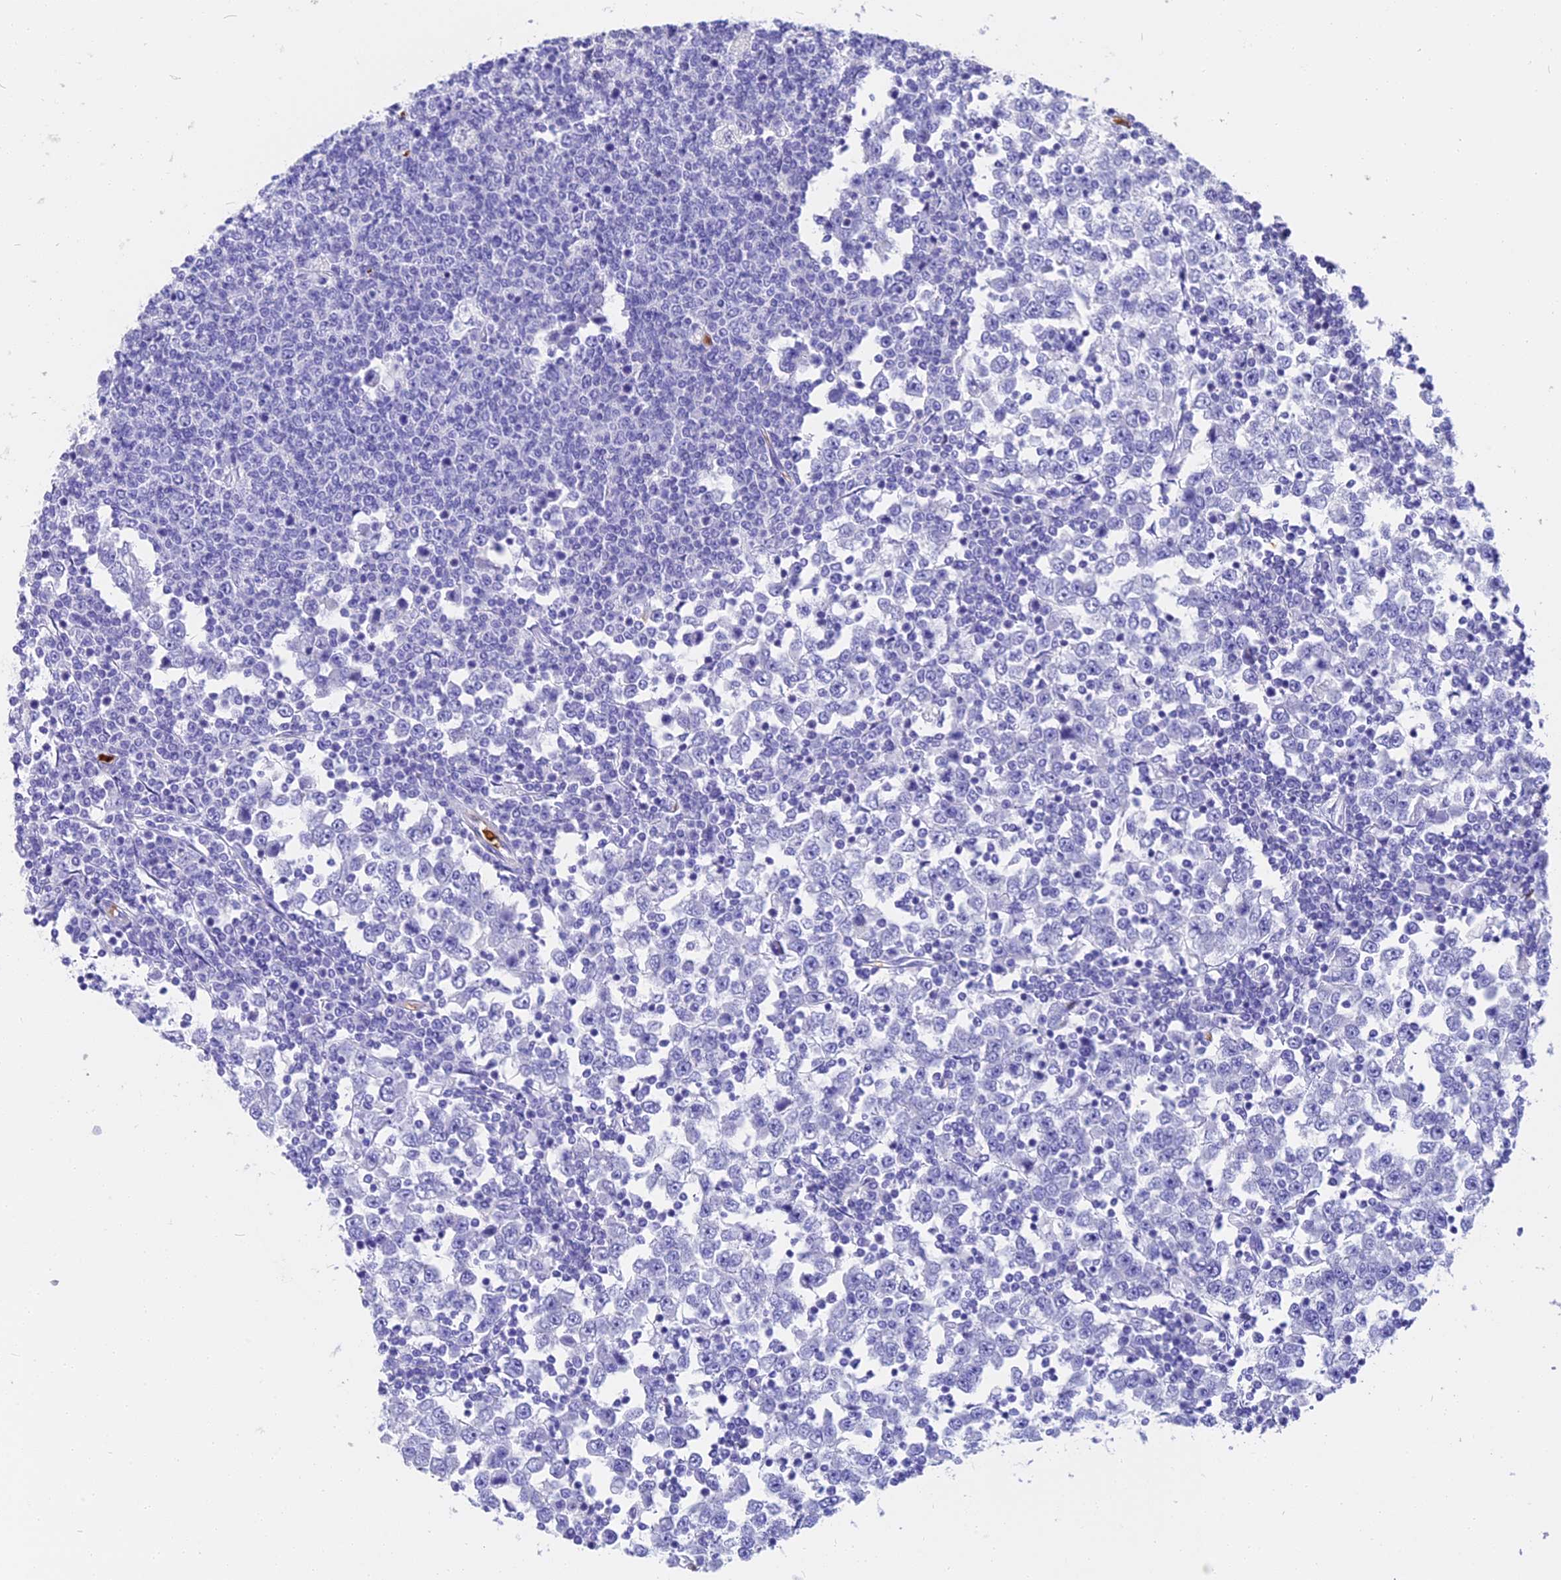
{"staining": {"intensity": "negative", "quantity": "none", "location": "none"}, "tissue": "testis cancer", "cell_type": "Tumor cells", "image_type": "cancer", "snomed": [{"axis": "morphology", "description": "Seminoma, NOS"}, {"axis": "topography", "description": "Testis"}], "caption": "There is no significant staining in tumor cells of seminoma (testis). Brightfield microscopy of immunohistochemistry stained with DAB (3,3'-diaminobenzidine) (brown) and hematoxylin (blue), captured at high magnification.", "gene": "TNNC2", "patient": {"sex": "male", "age": 65}}